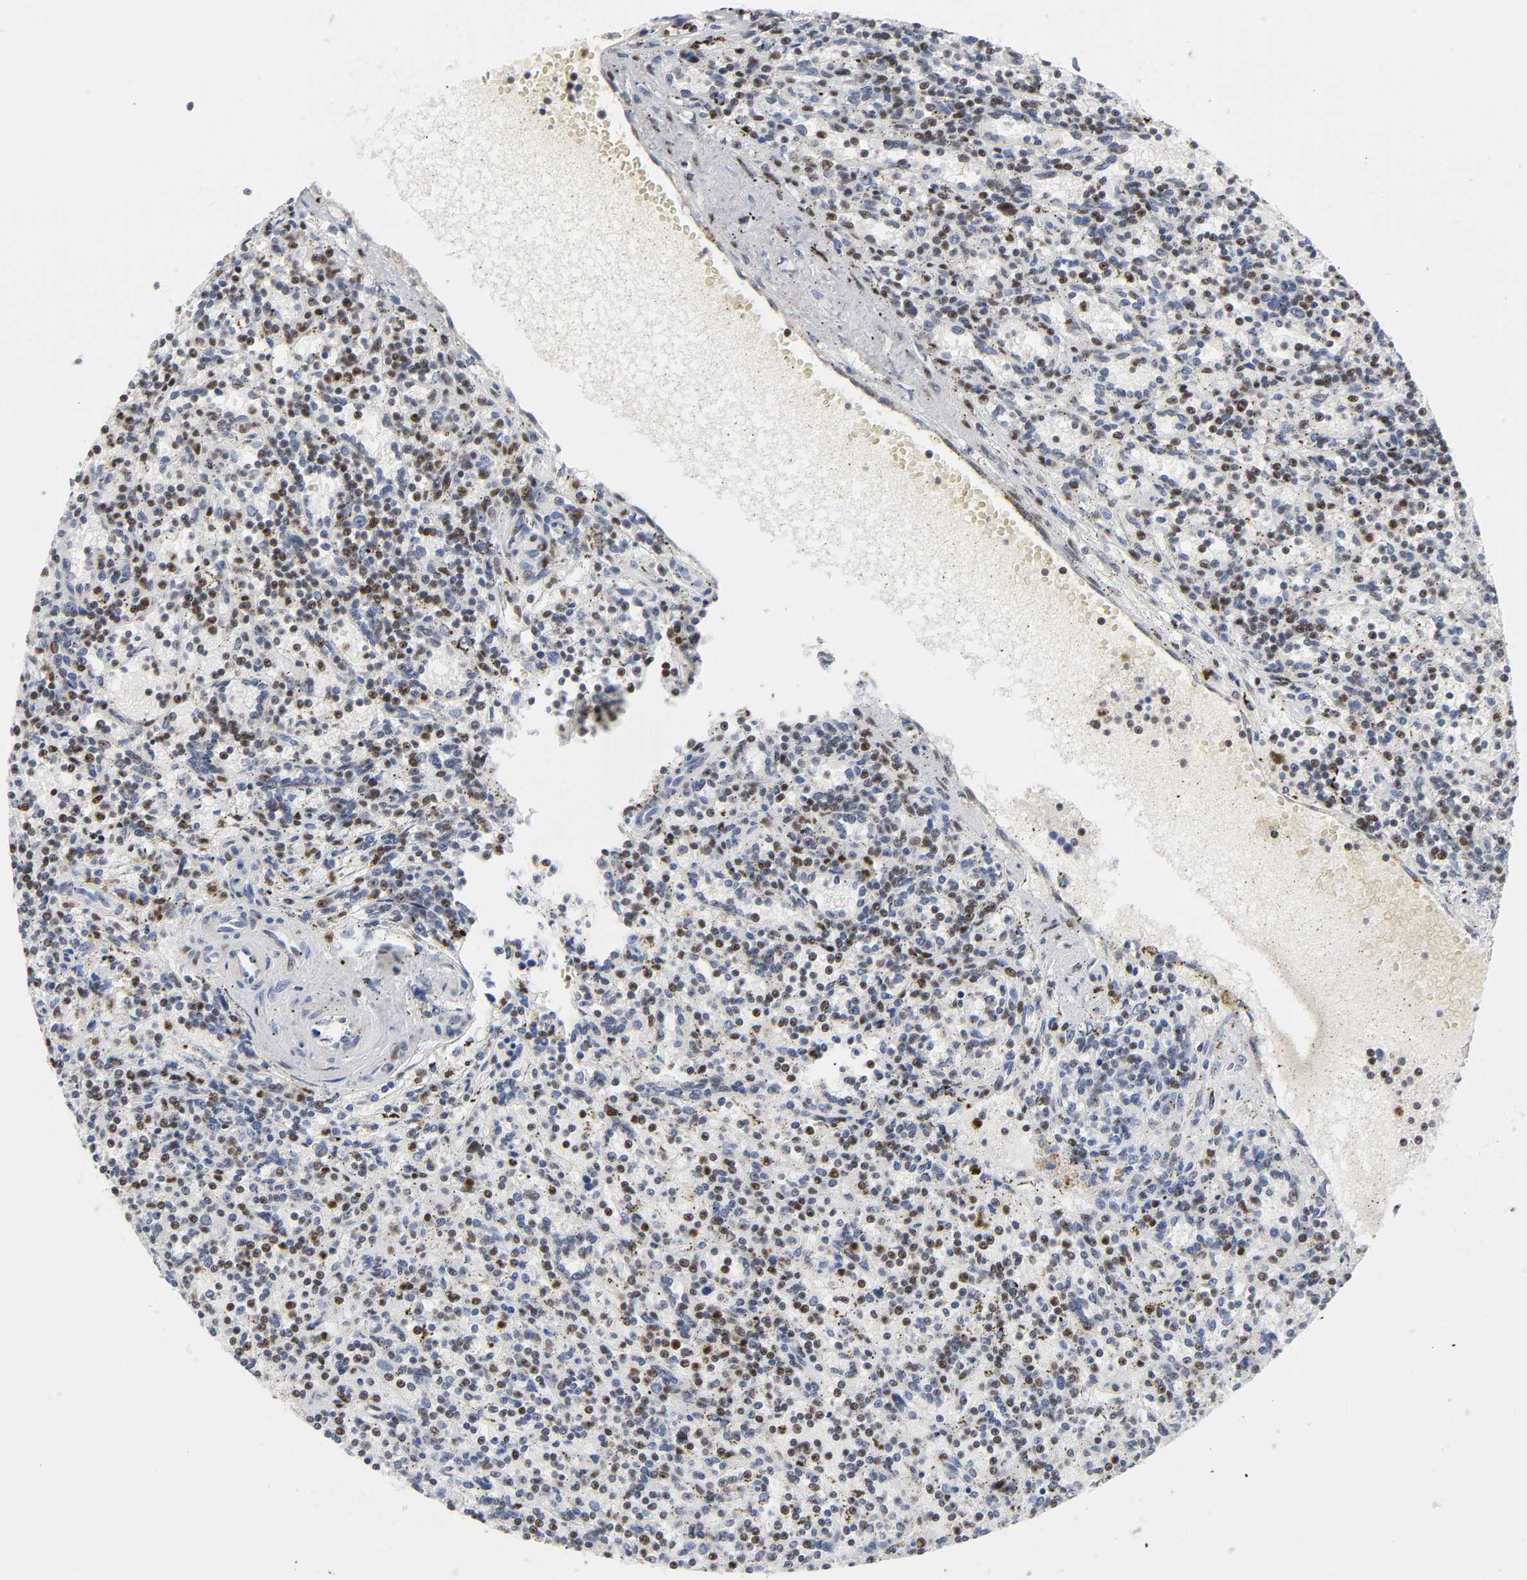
{"staining": {"intensity": "moderate", "quantity": "25%-75%", "location": "nuclear"}, "tissue": "lymphoma", "cell_type": "Tumor cells", "image_type": "cancer", "snomed": [{"axis": "morphology", "description": "Malignant lymphoma, non-Hodgkin's type, Low grade"}, {"axis": "topography", "description": "Spleen"}], "caption": "Protein staining of low-grade malignant lymphoma, non-Hodgkin's type tissue displays moderate nuclear positivity in approximately 25%-75% of tumor cells.", "gene": "CREBBP", "patient": {"sex": "male", "age": 73}}